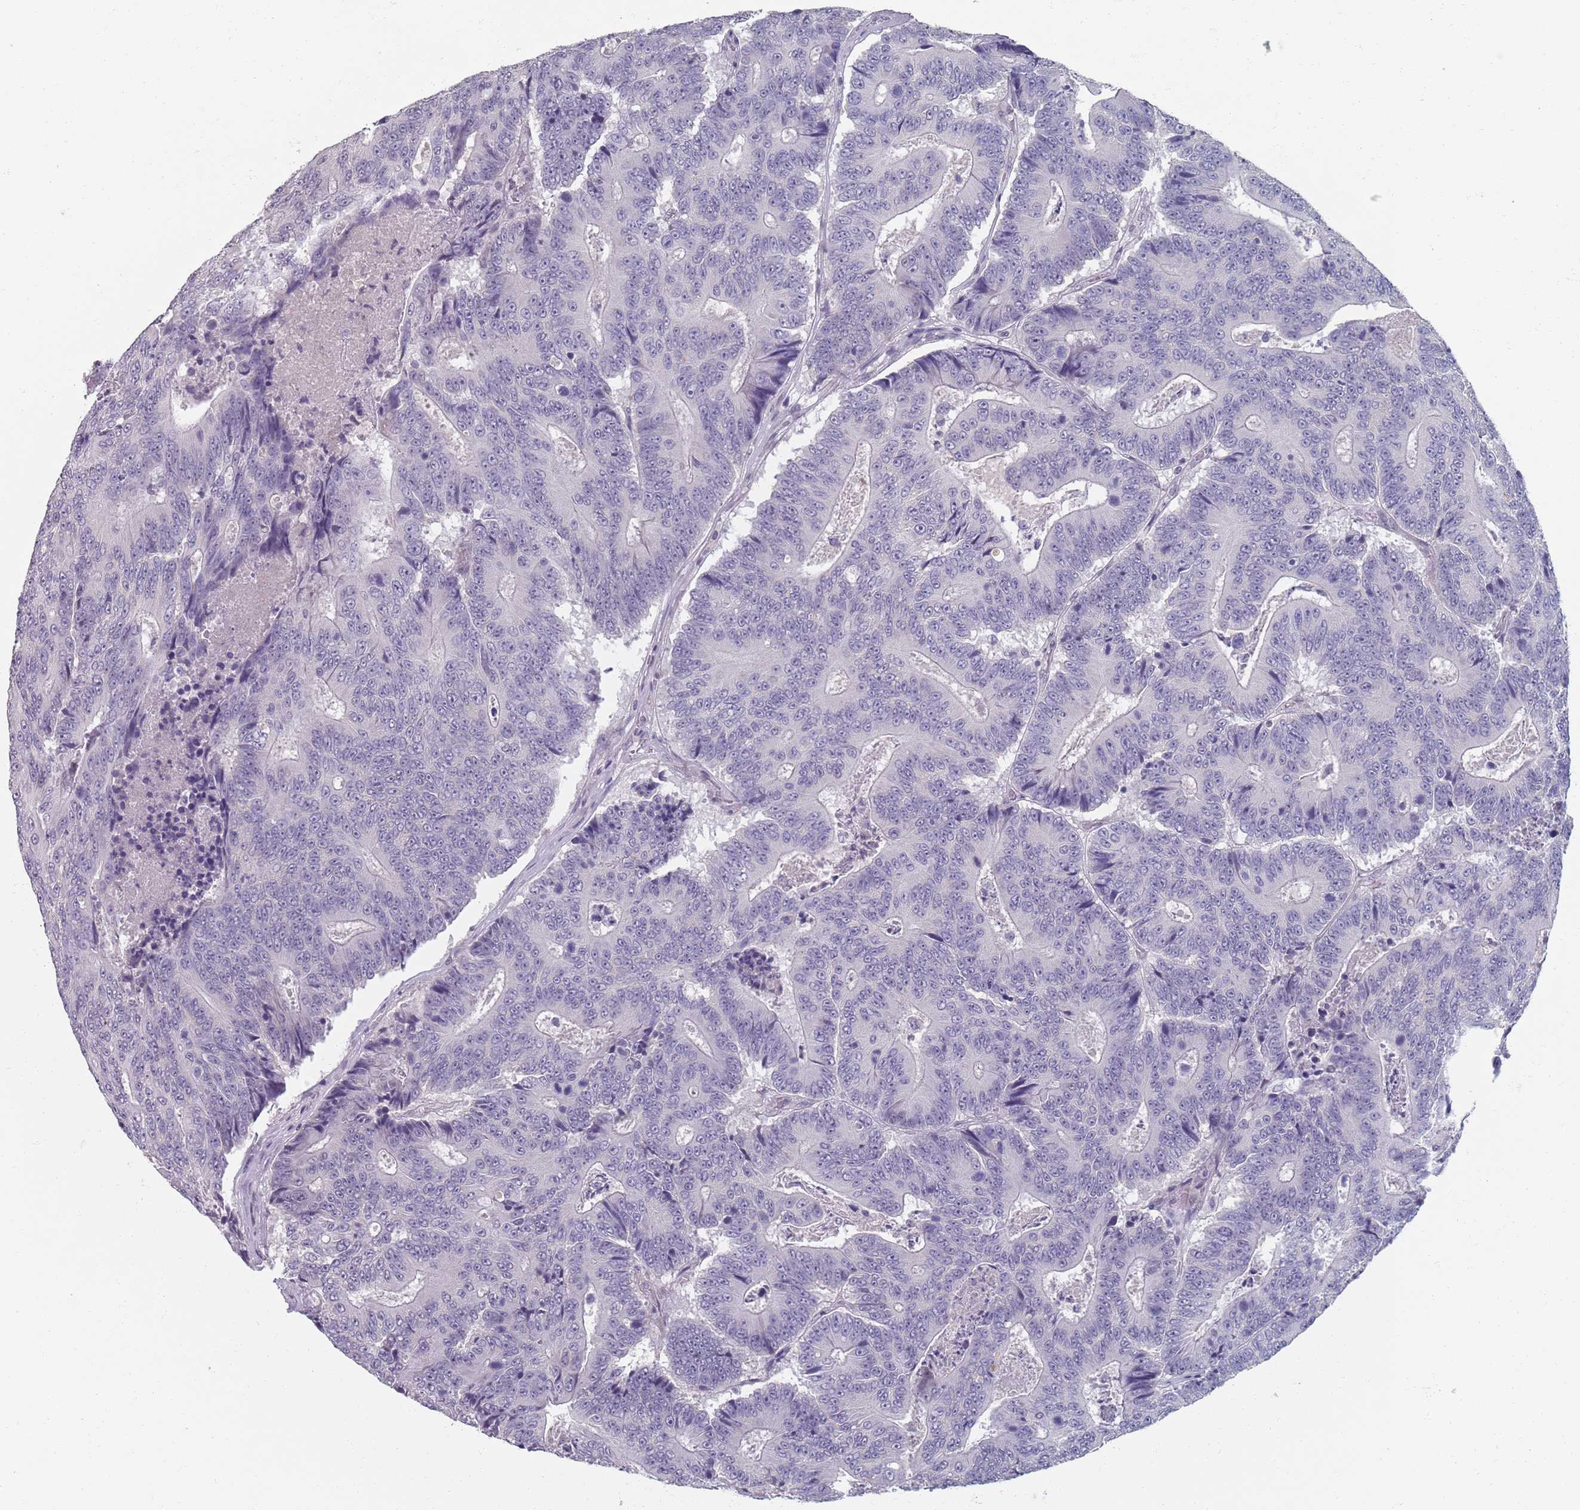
{"staining": {"intensity": "negative", "quantity": "none", "location": "none"}, "tissue": "colorectal cancer", "cell_type": "Tumor cells", "image_type": "cancer", "snomed": [{"axis": "morphology", "description": "Adenocarcinoma, NOS"}, {"axis": "topography", "description": "Colon"}], "caption": "IHC micrograph of neoplastic tissue: human colorectal cancer stained with DAB (3,3'-diaminobenzidine) shows no significant protein expression in tumor cells.", "gene": "SAMD1", "patient": {"sex": "male", "age": 83}}